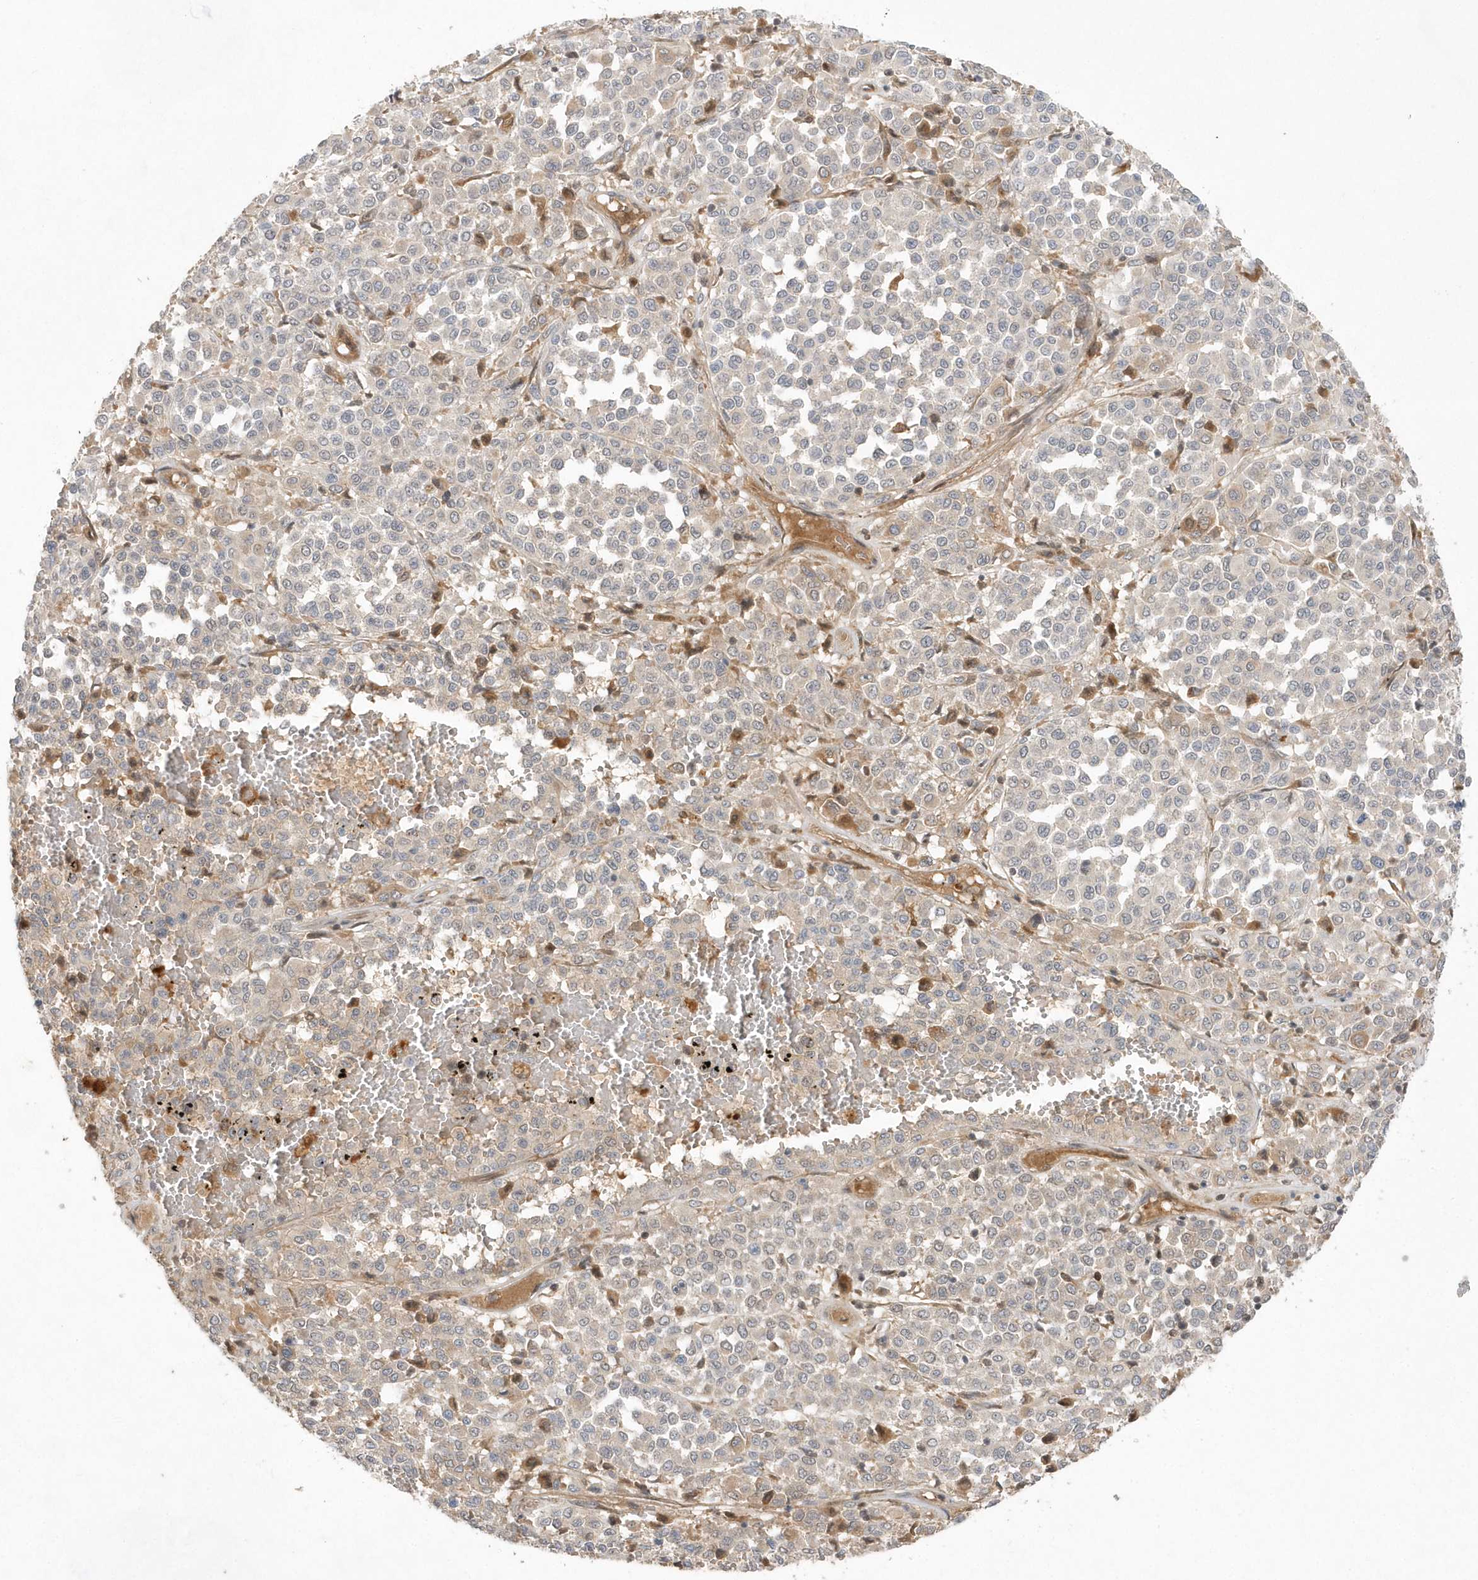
{"staining": {"intensity": "negative", "quantity": "none", "location": "none"}, "tissue": "melanoma", "cell_type": "Tumor cells", "image_type": "cancer", "snomed": [{"axis": "morphology", "description": "Malignant melanoma, Metastatic site"}, {"axis": "topography", "description": "Pancreas"}], "caption": "Immunohistochemistry histopathology image of human malignant melanoma (metastatic site) stained for a protein (brown), which demonstrates no positivity in tumor cells.", "gene": "TMEM132B", "patient": {"sex": "female", "age": 30}}